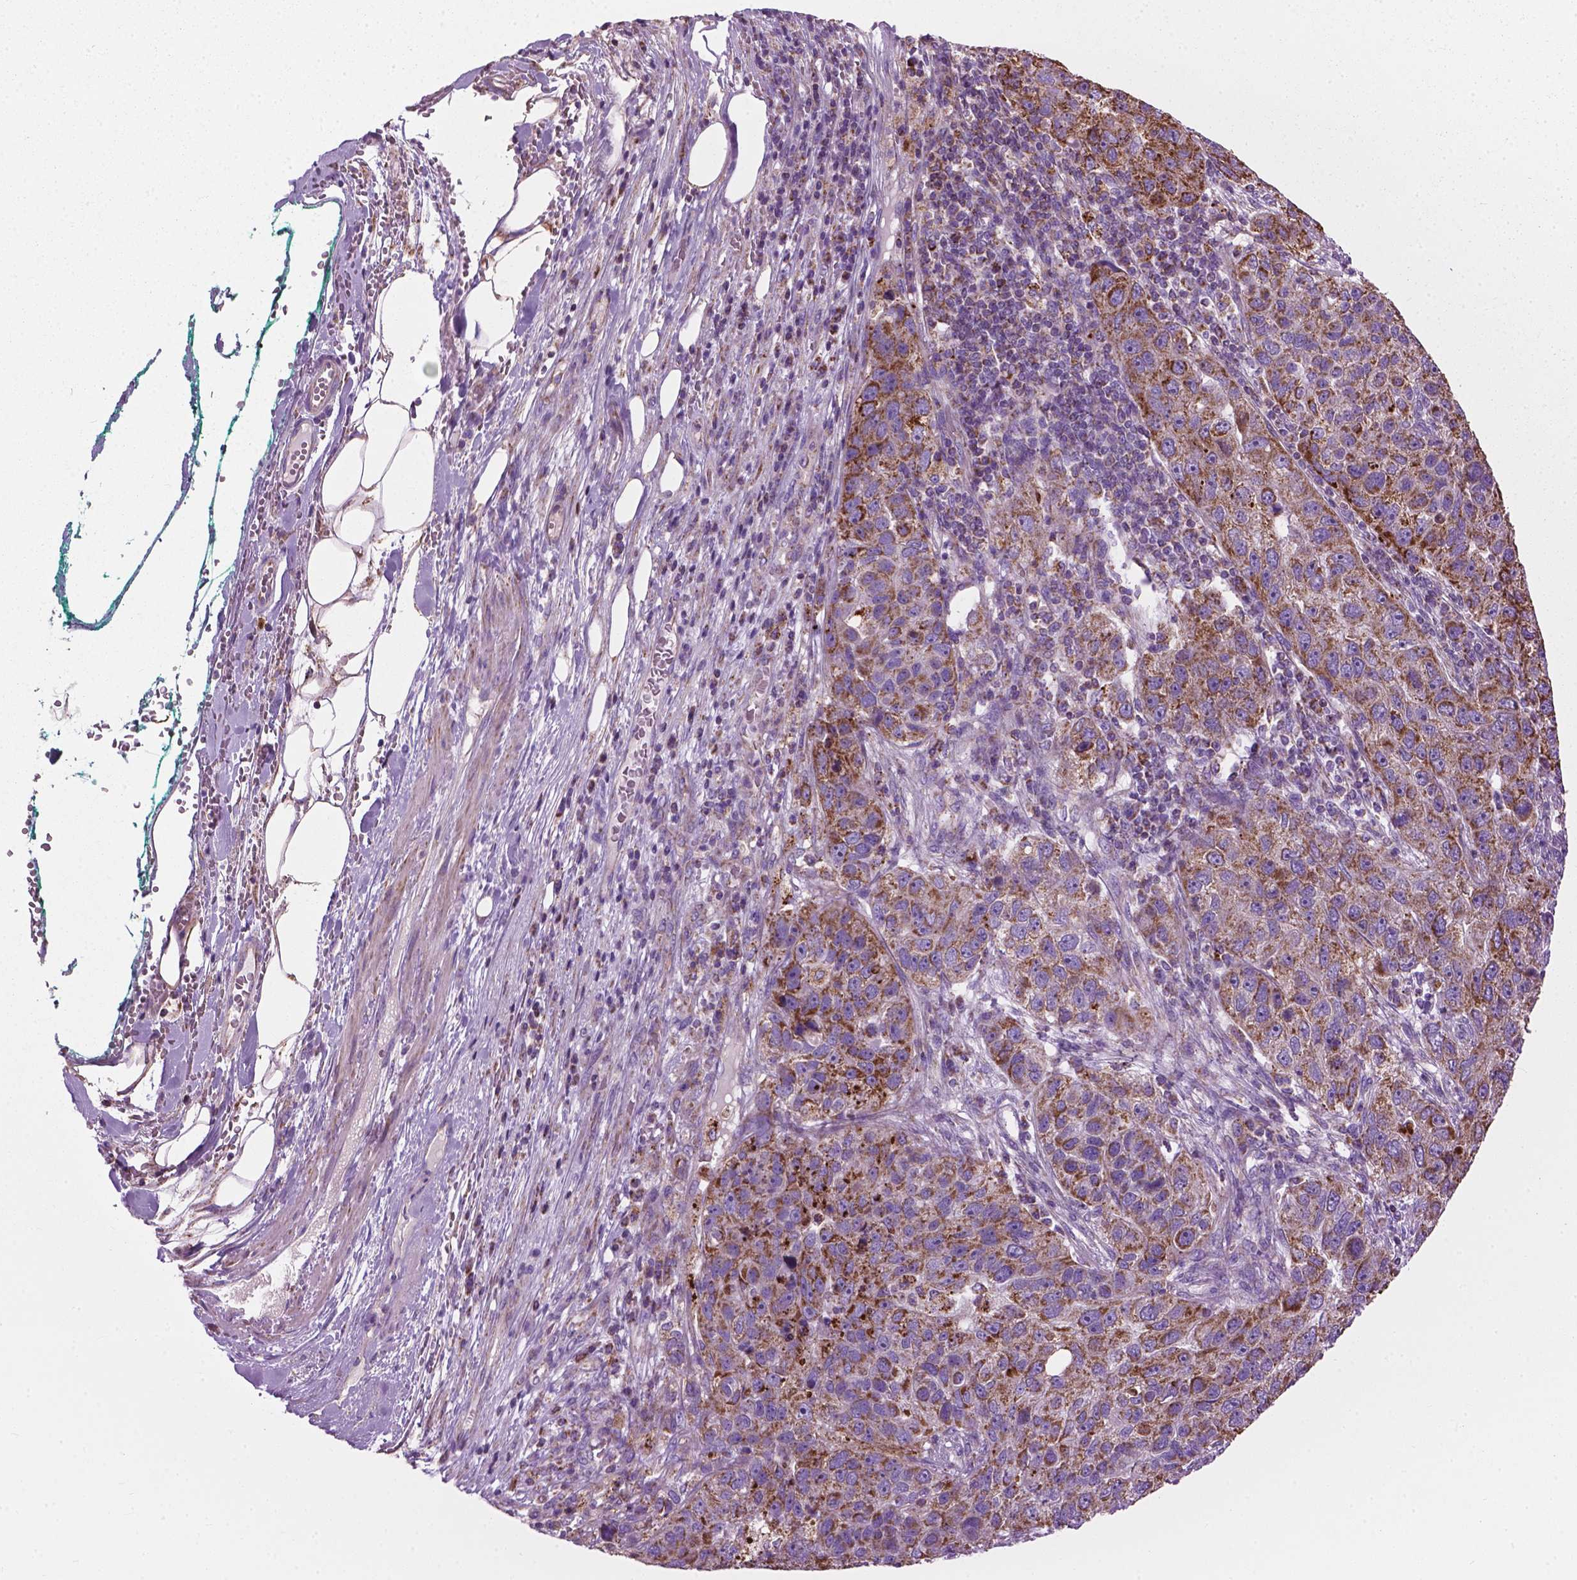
{"staining": {"intensity": "moderate", "quantity": ">75%", "location": "cytoplasmic/membranous"}, "tissue": "pancreatic cancer", "cell_type": "Tumor cells", "image_type": "cancer", "snomed": [{"axis": "morphology", "description": "Adenocarcinoma, NOS"}, {"axis": "topography", "description": "Pancreas"}], "caption": "Human pancreatic cancer stained for a protein (brown) shows moderate cytoplasmic/membranous positive expression in about >75% of tumor cells.", "gene": "VDAC1", "patient": {"sex": "female", "age": 61}}